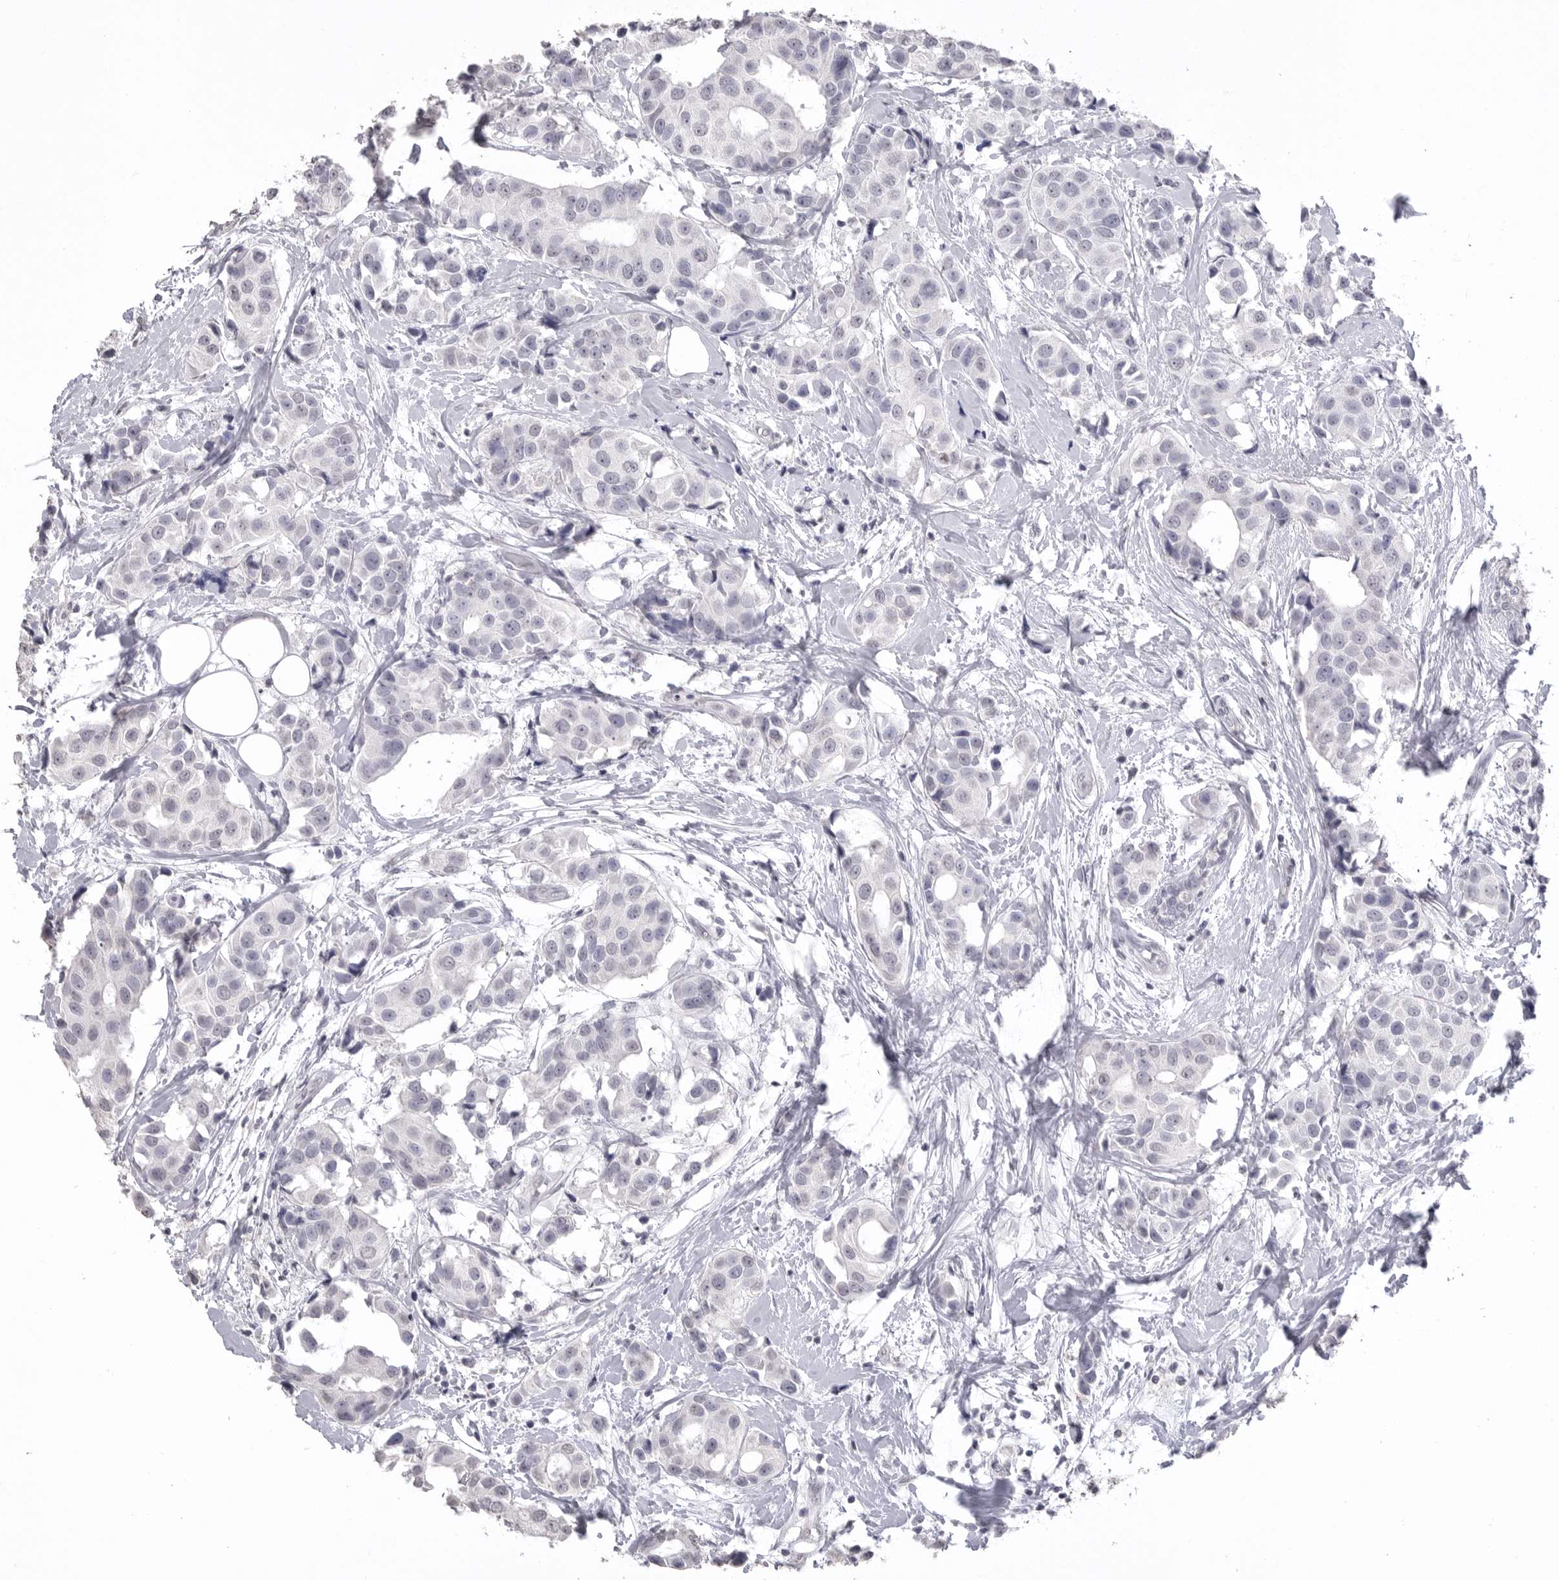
{"staining": {"intensity": "negative", "quantity": "none", "location": "none"}, "tissue": "breast cancer", "cell_type": "Tumor cells", "image_type": "cancer", "snomed": [{"axis": "morphology", "description": "Normal tissue, NOS"}, {"axis": "morphology", "description": "Duct carcinoma"}, {"axis": "topography", "description": "Breast"}], "caption": "This image is of breast infiltrating ductal carcinoma stained with immunohistochemistry to label a protein in brown with the nuclei are counter-stained blue. There is no expression in tumor cells.", "gene": "ICAM5", "patient": {"sex": "female", "age": 39}}